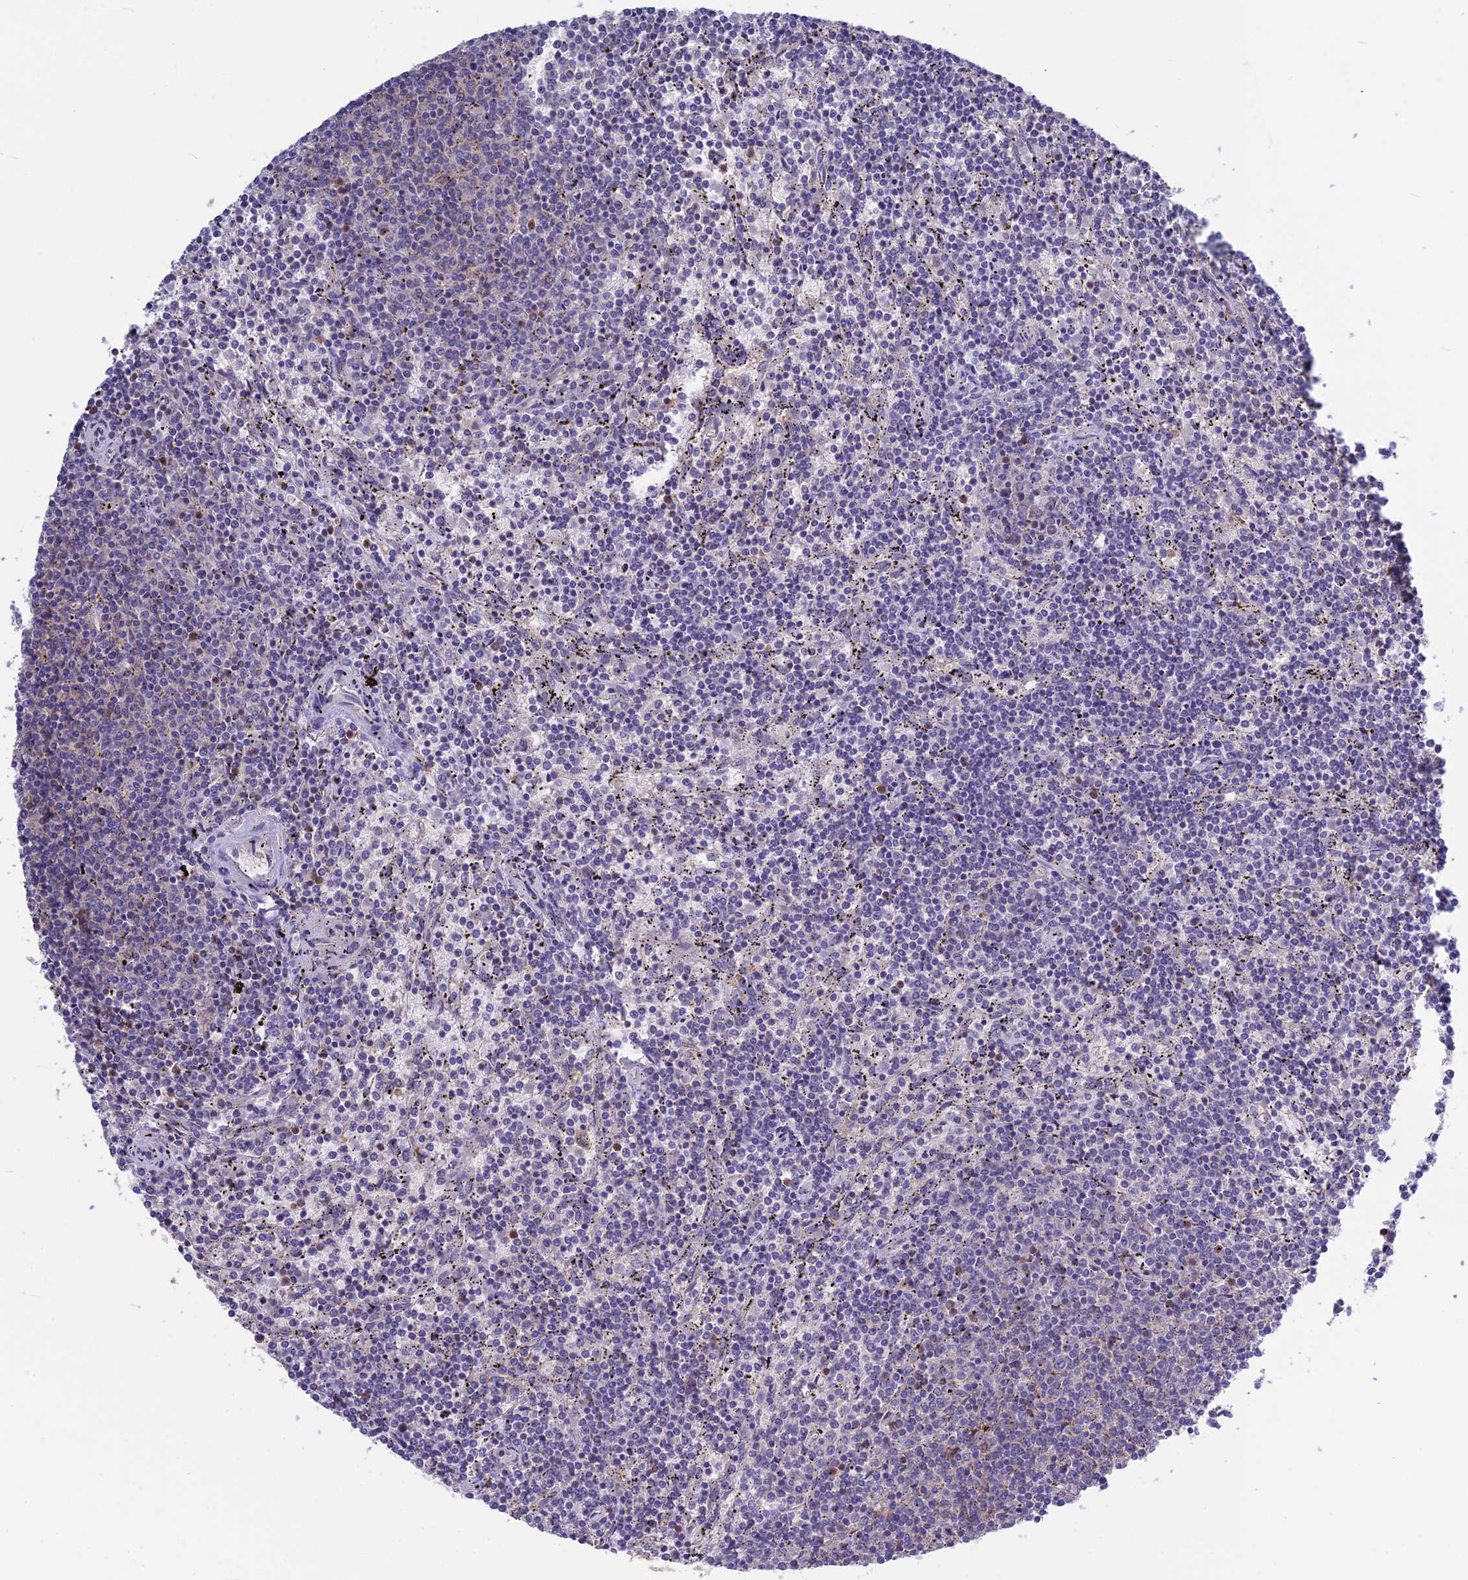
{"staining": {"intensity": "negative", "quantity": "none", "location": "none"}, "tissue": "lymphoma", "cell_type": "Tumor cells", "image_type": "cancer", "snomed": [{"axis": "morphology", "description": "Malignant lymphoma, non-Hodgkin's type, Low grade"}, {"axis": "topography", "description": "Spleen"}], "caption": "This histopathology image is of malignant lymphoma, non-Hodgkin's type (low-grade) stained with immunohistochemistry (IHC) to label a protein in brown with the nuclei are counter-stained blue. There is no positivity in tumor cells.", "gene": "SNAP91", "patient": {"sex": "female", "age": 50}}